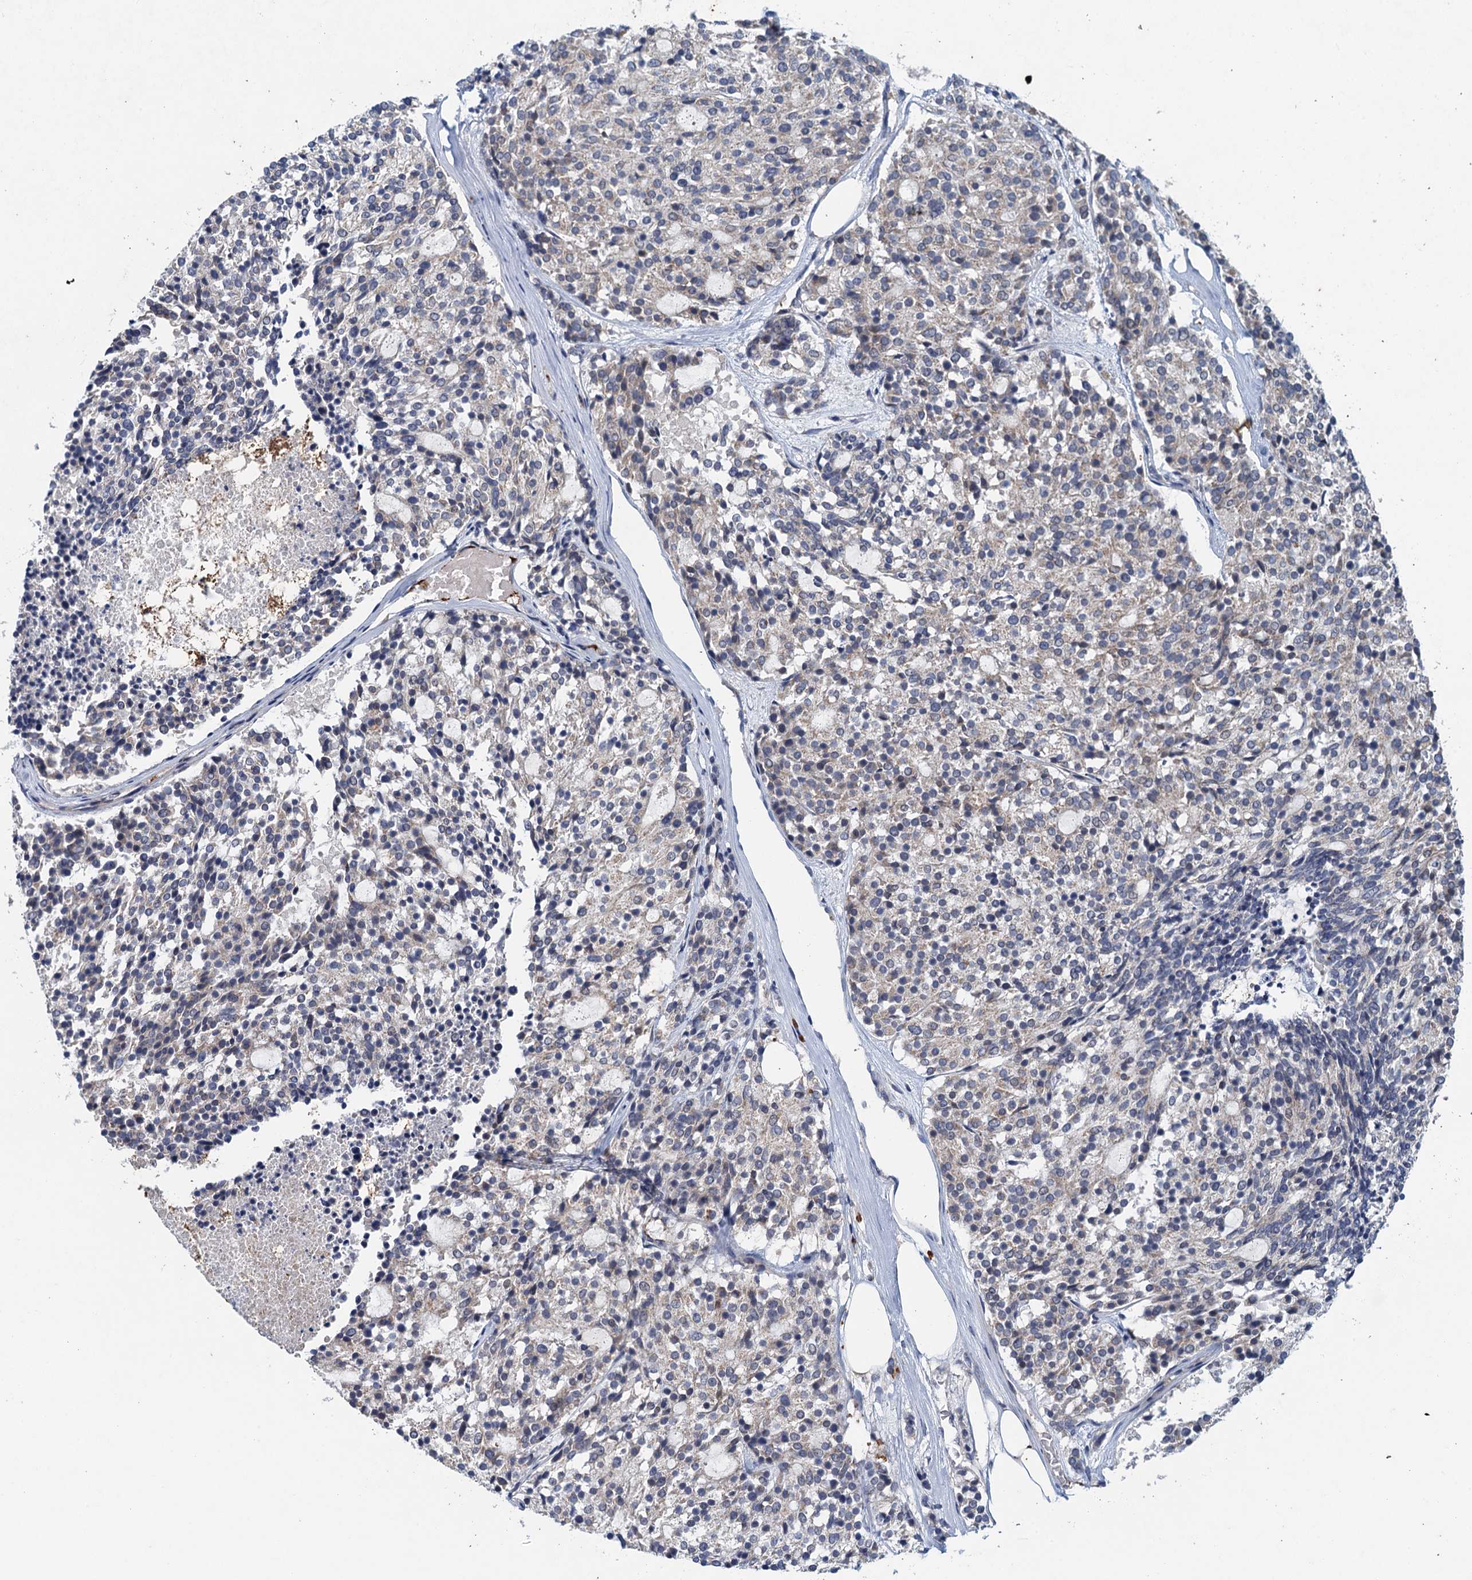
{"staining": {"intensity": "negative", "quantity": "none", "location": "none"}, "tissue": "carcinoid", "cell_type": "Tumor cells", "image_type": "cancer", "snomed": [{"axis": "morphology", "description": "Carcinoid, malignant, NOS"}, {"axis": "topography", "description": "Pancreas"}], "caption": "An IHC image of malignant carcinoid is shown. There is no staining in tumor cells of malignant carcinoid.", "gene": "TPCN1", "patient": {"sex": "female", "age": 54}}